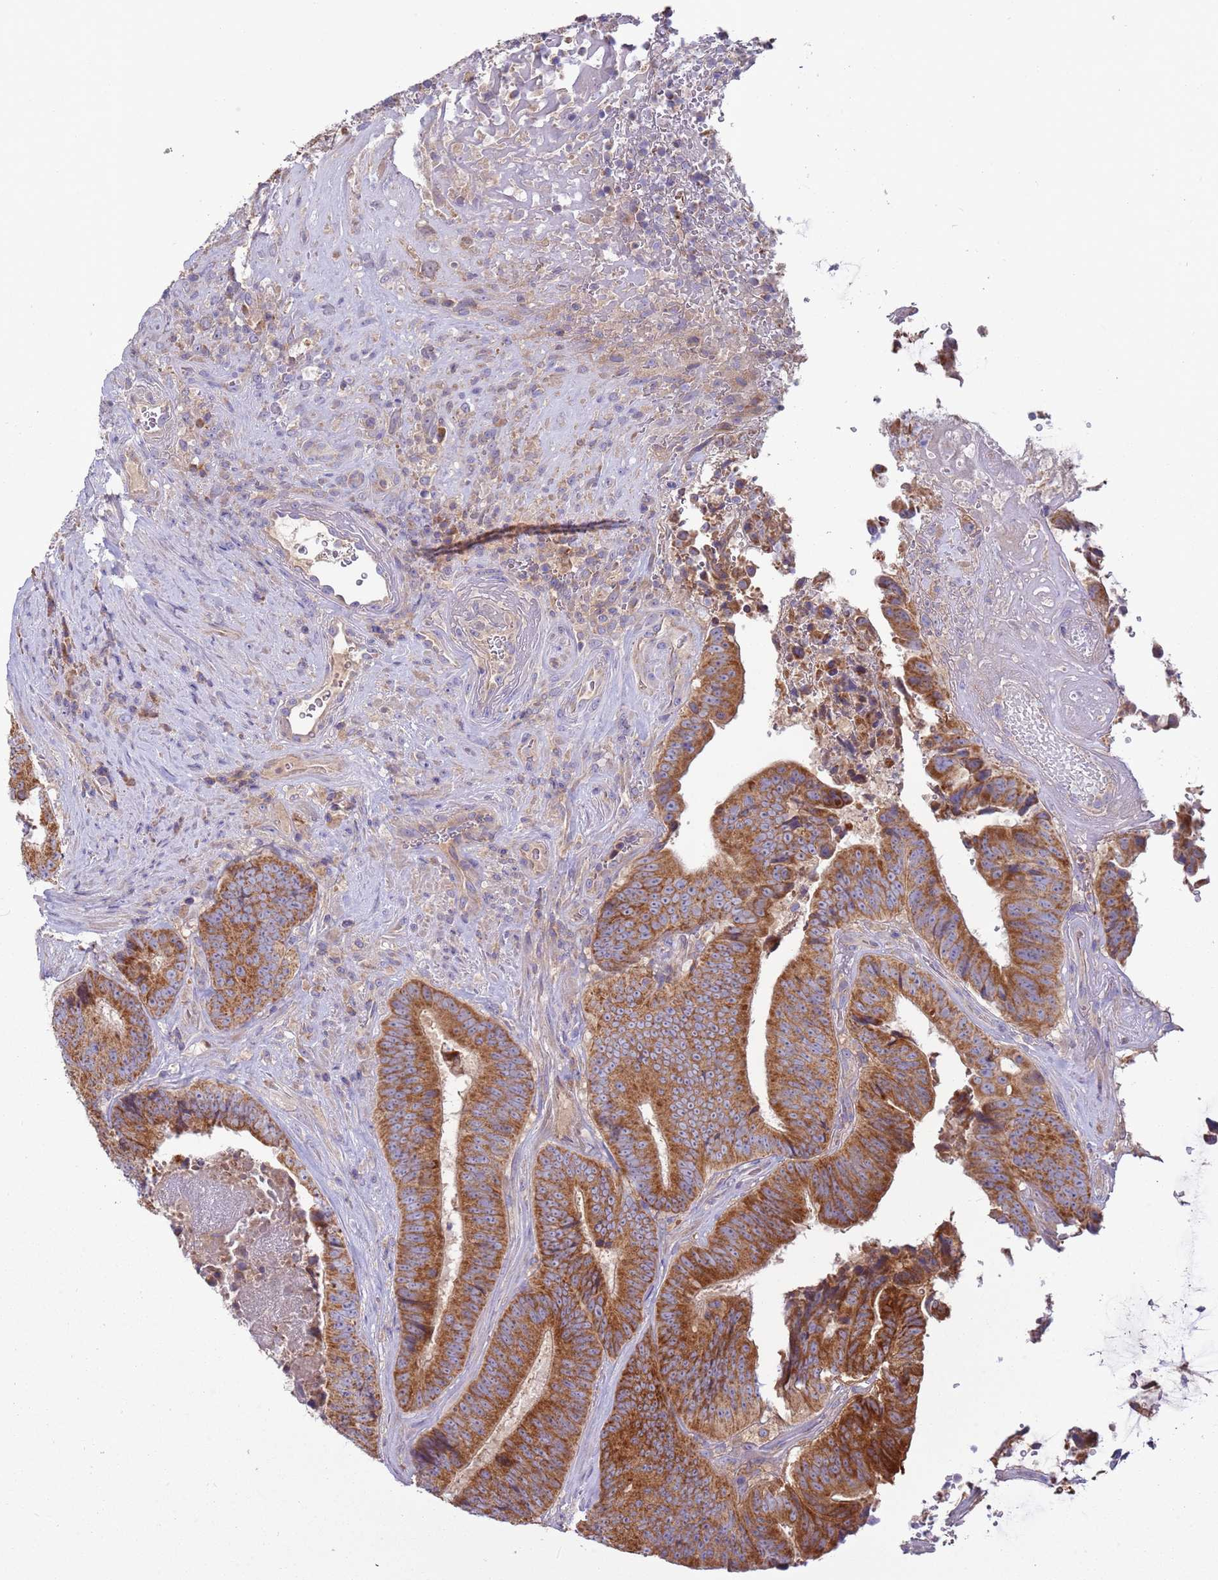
{"staining": {"intensity": "strong", "quantity": ">75%", "location": "cytoplasmic/membranous"}, "tissue": "colorectal cancer", "cell_type": "Tumor cells", "image_type": "cancer", "snomed": [{"axis": "morphology", "description": "Adenocarcinoma, NOS"}, {"axis": "topography", "description": "Rectum"}], "caption": "Immunohistochemistry image of neoplastic tissue: human colorectal cancer stained using immunohistochemistry shows high levels of strong protein expression localized specifically in the cytoplasmic/membranous of tumor cells, appearing as a cytoplasmic/membranous brown color.", "gene": "UQCRQ", "patient": {"sex": "male", "age": 72}}